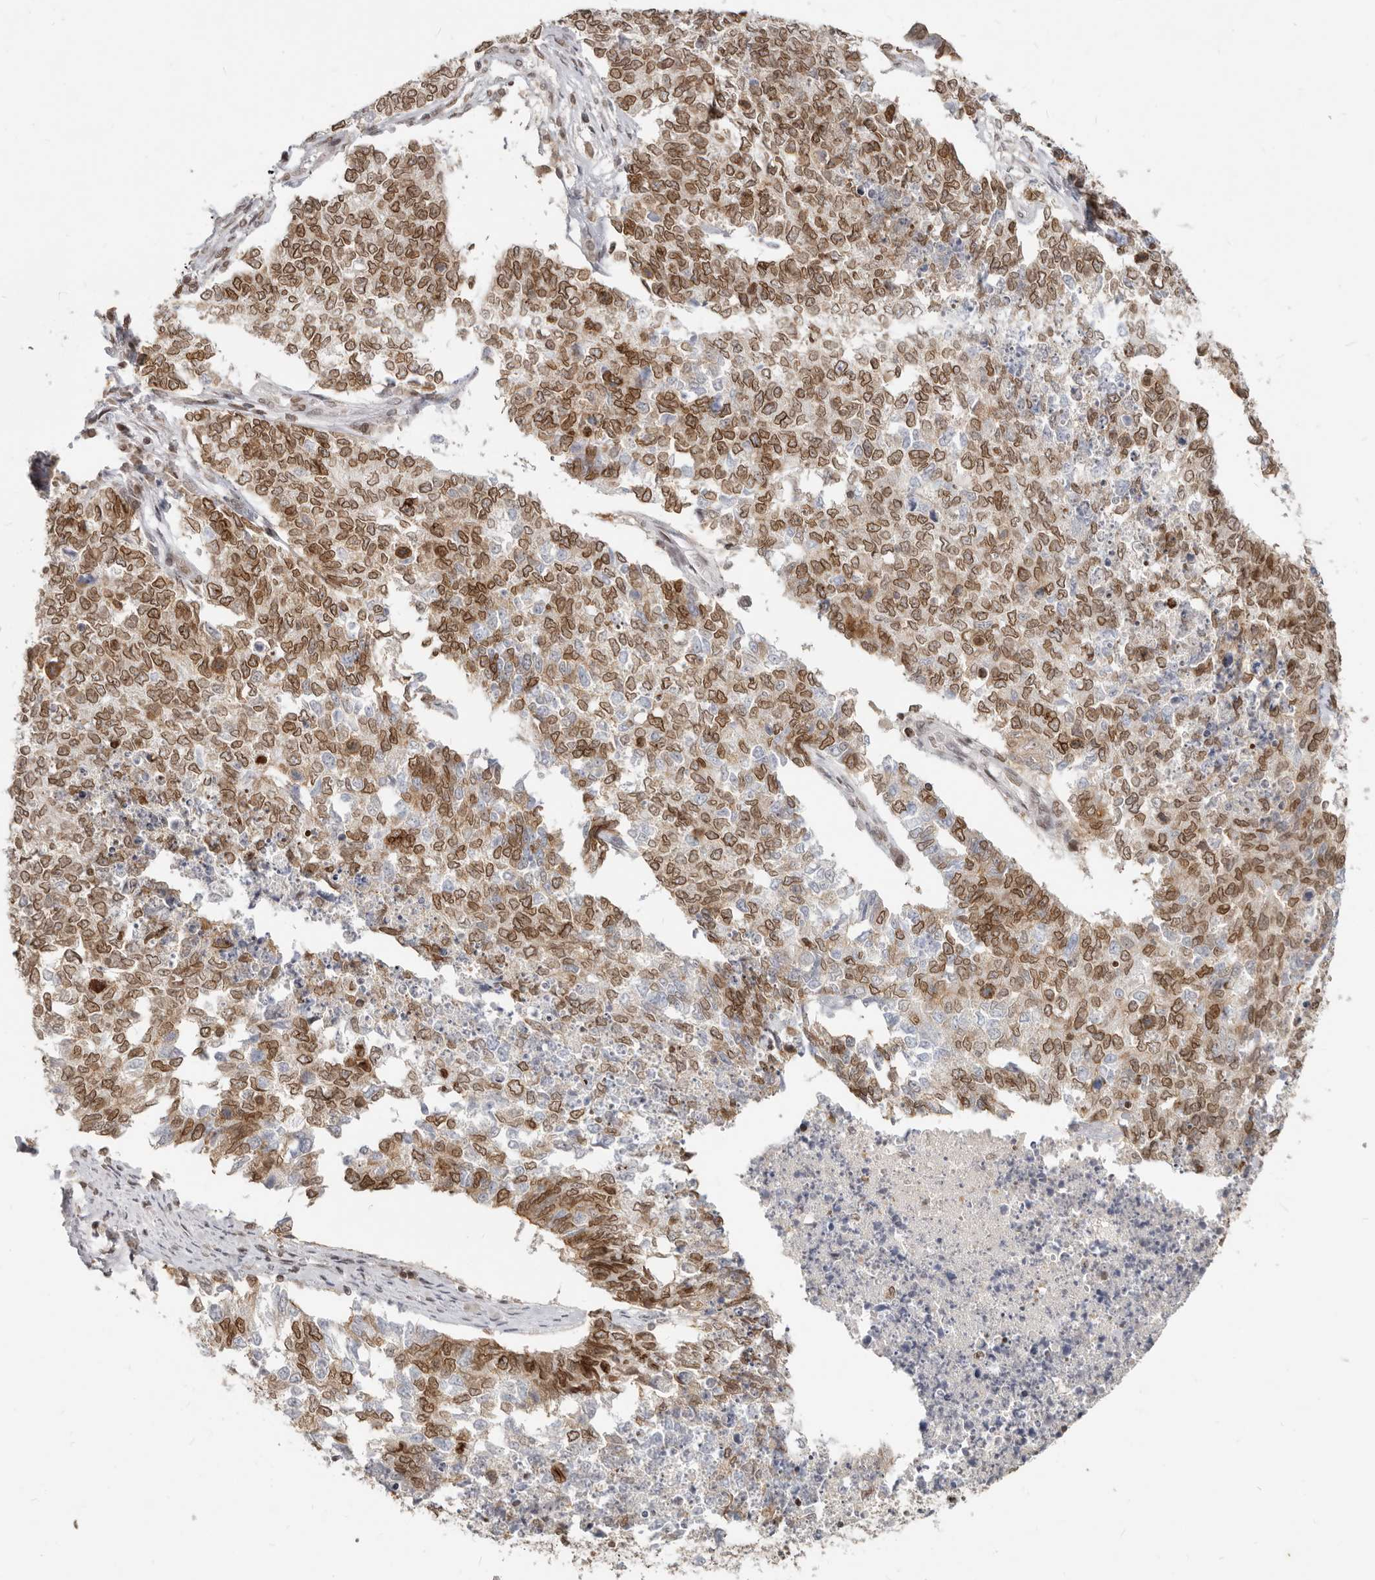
{"staining": {"intensity": "moderate", "quantity": ">75%", "location": "cytoplasmic/membranous,nuclear"}, "tissue": "cervical cancer", "cell_type": "Tumor cells", "image_type": "cancer", "snomed": [{"axis": "morphology", "description": "Squamous cell carcinoma, NOS"}, {"axis": "topography", "description": "Cervix"}], "caption": "A photomicrograph of cervical squamous cell carcinoma stained for a protein displays moderate cytoplasmic/membranous and nuclear brown staining in tumor cells.", "gene": "NUP153", "patient": {"sex": "female", "age": 63}}